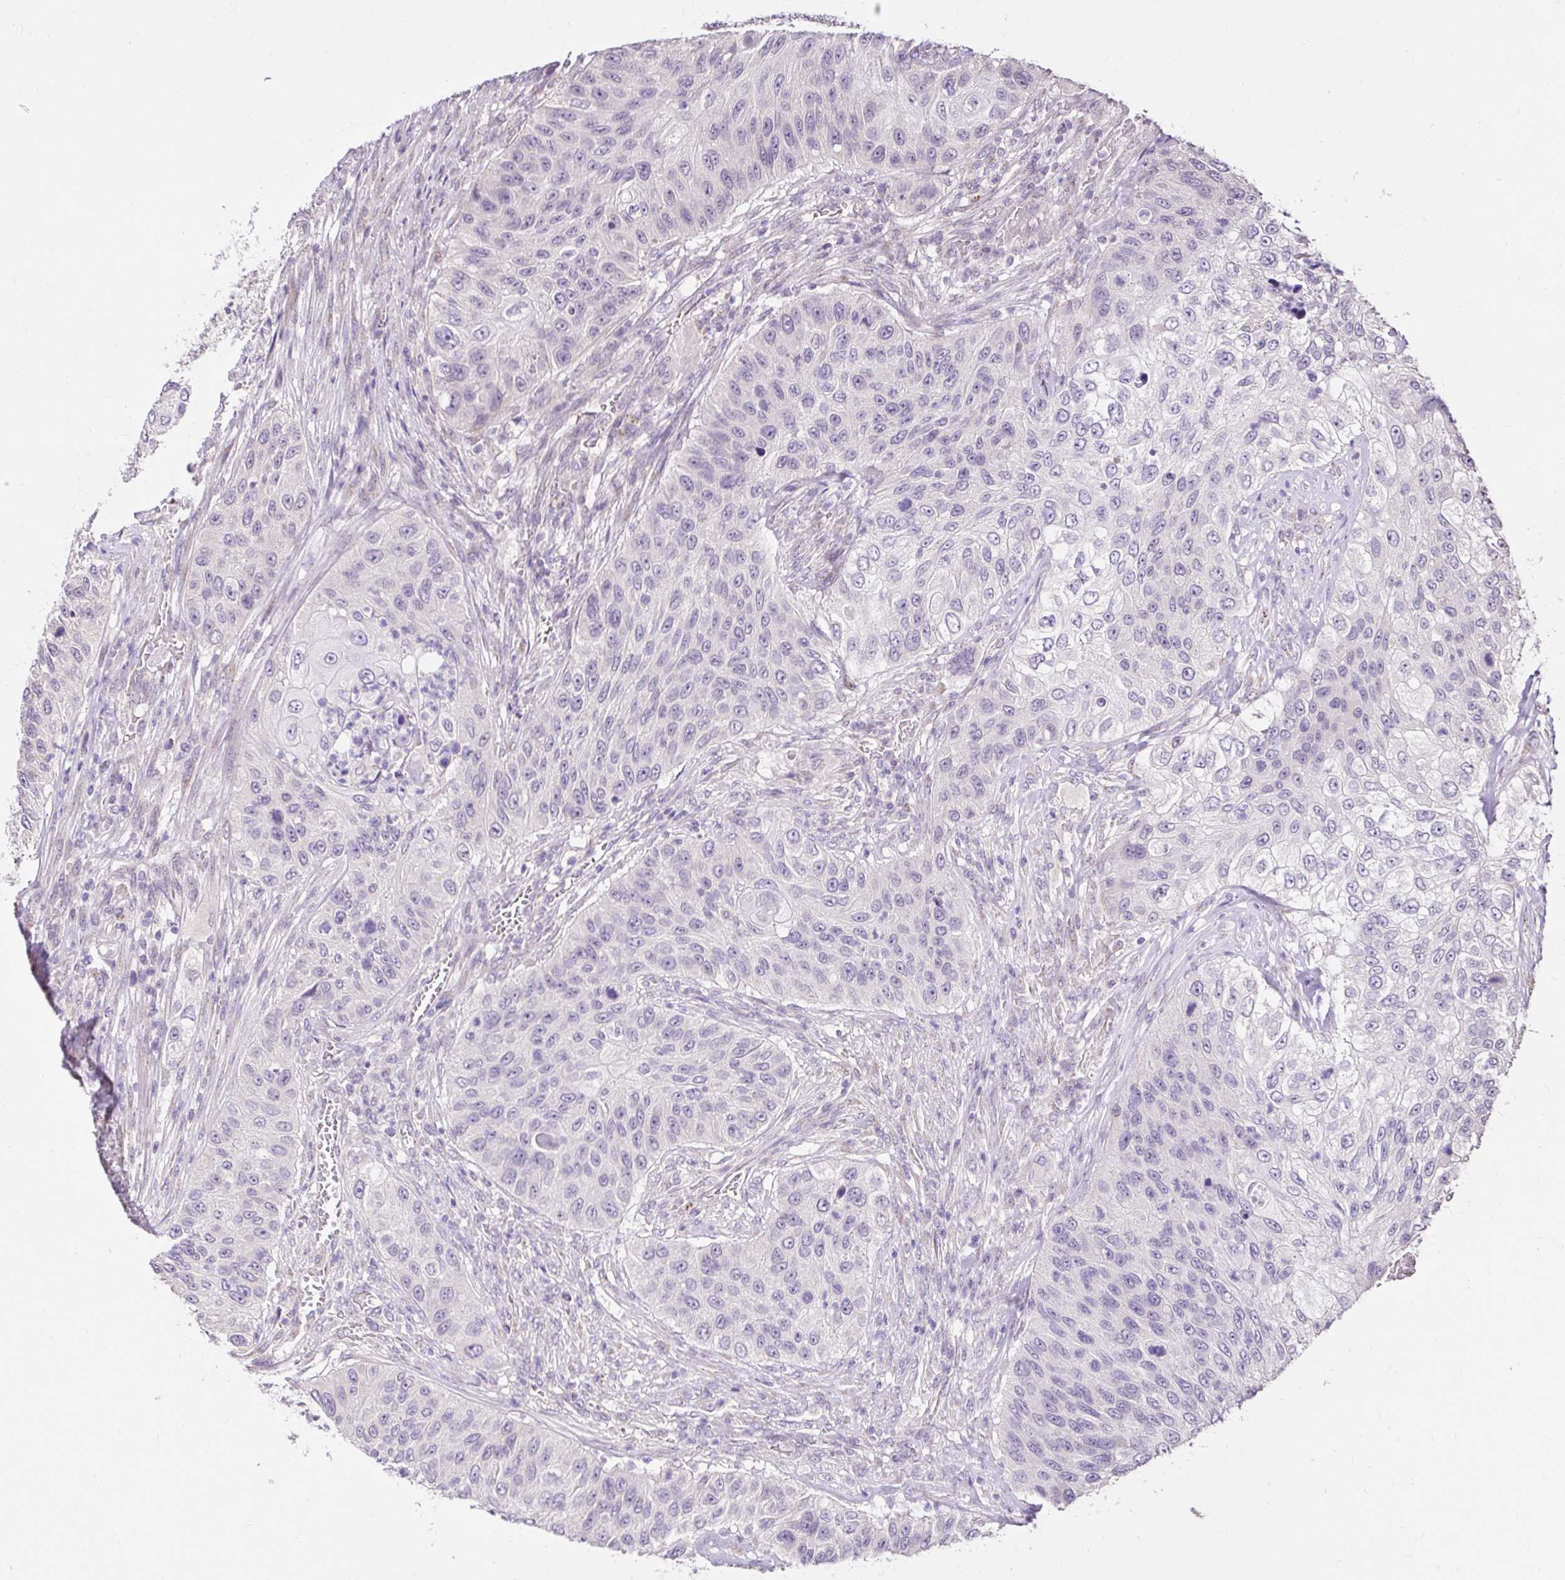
{"staining": {"intensity": "negative", "quantity": "none", "location": "none"}, "tissue": "urothelial cancer", "cell_type": "Tumor cells", "image_type": "cancer", "snomed": [{"axis": "morphology", "description": "Urothelial carcinoma, High grade"}, {"axis": "topography", "description": "Urinary bladder"}], "caption": "A high-resolution micrograph shows immunohistochemistry staining of high-grade urothelial carcinoma, which displays no significant expression in tumor cells.", "gene": "KIAA1210", "patient": {"sex": "female", "age": 60}}